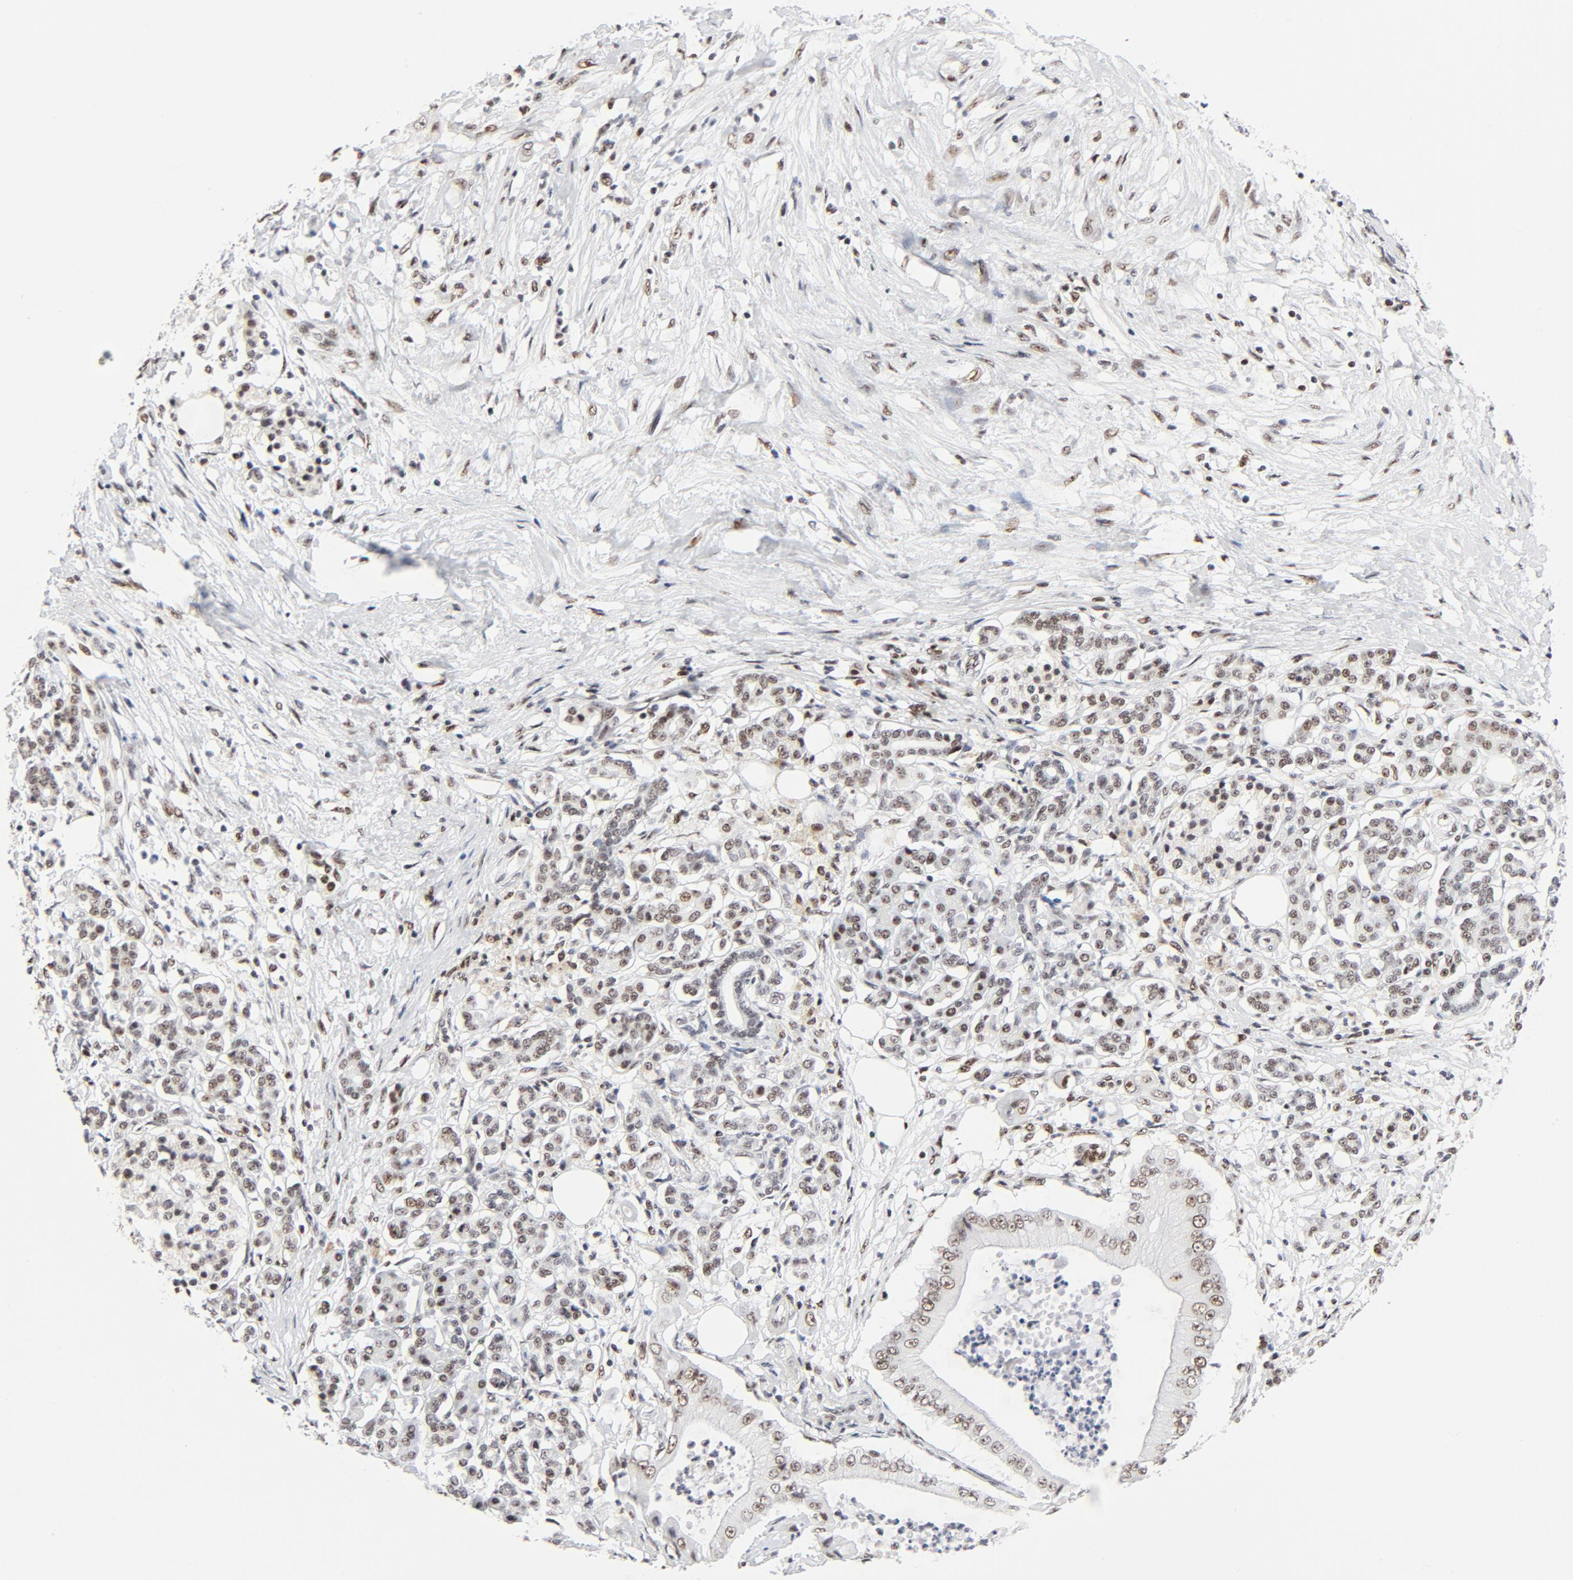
{"staining": {"intensity": "moderate", "quantity": ">75%", "location": "nuclear"}, "tissue": "pancreatic cancer", "cell_type": "Tumor cells", "image_type": "cancer", "snomed": [{"axis": "morphology", "description": "Adenocarcinoma, NOS"}, {"axis": "topography", "description": "Pancreas"}], "caption": "DAB (3,3'-diaminobenzidine) immunohistochemical staining of human pancreatic cancer (adenocarcinoma) exhibits moderate nuclear protein staining in about >75% of tumor cells.", "gene": "GTF2H1", "patient": {"sex": "male", "age": 62}}